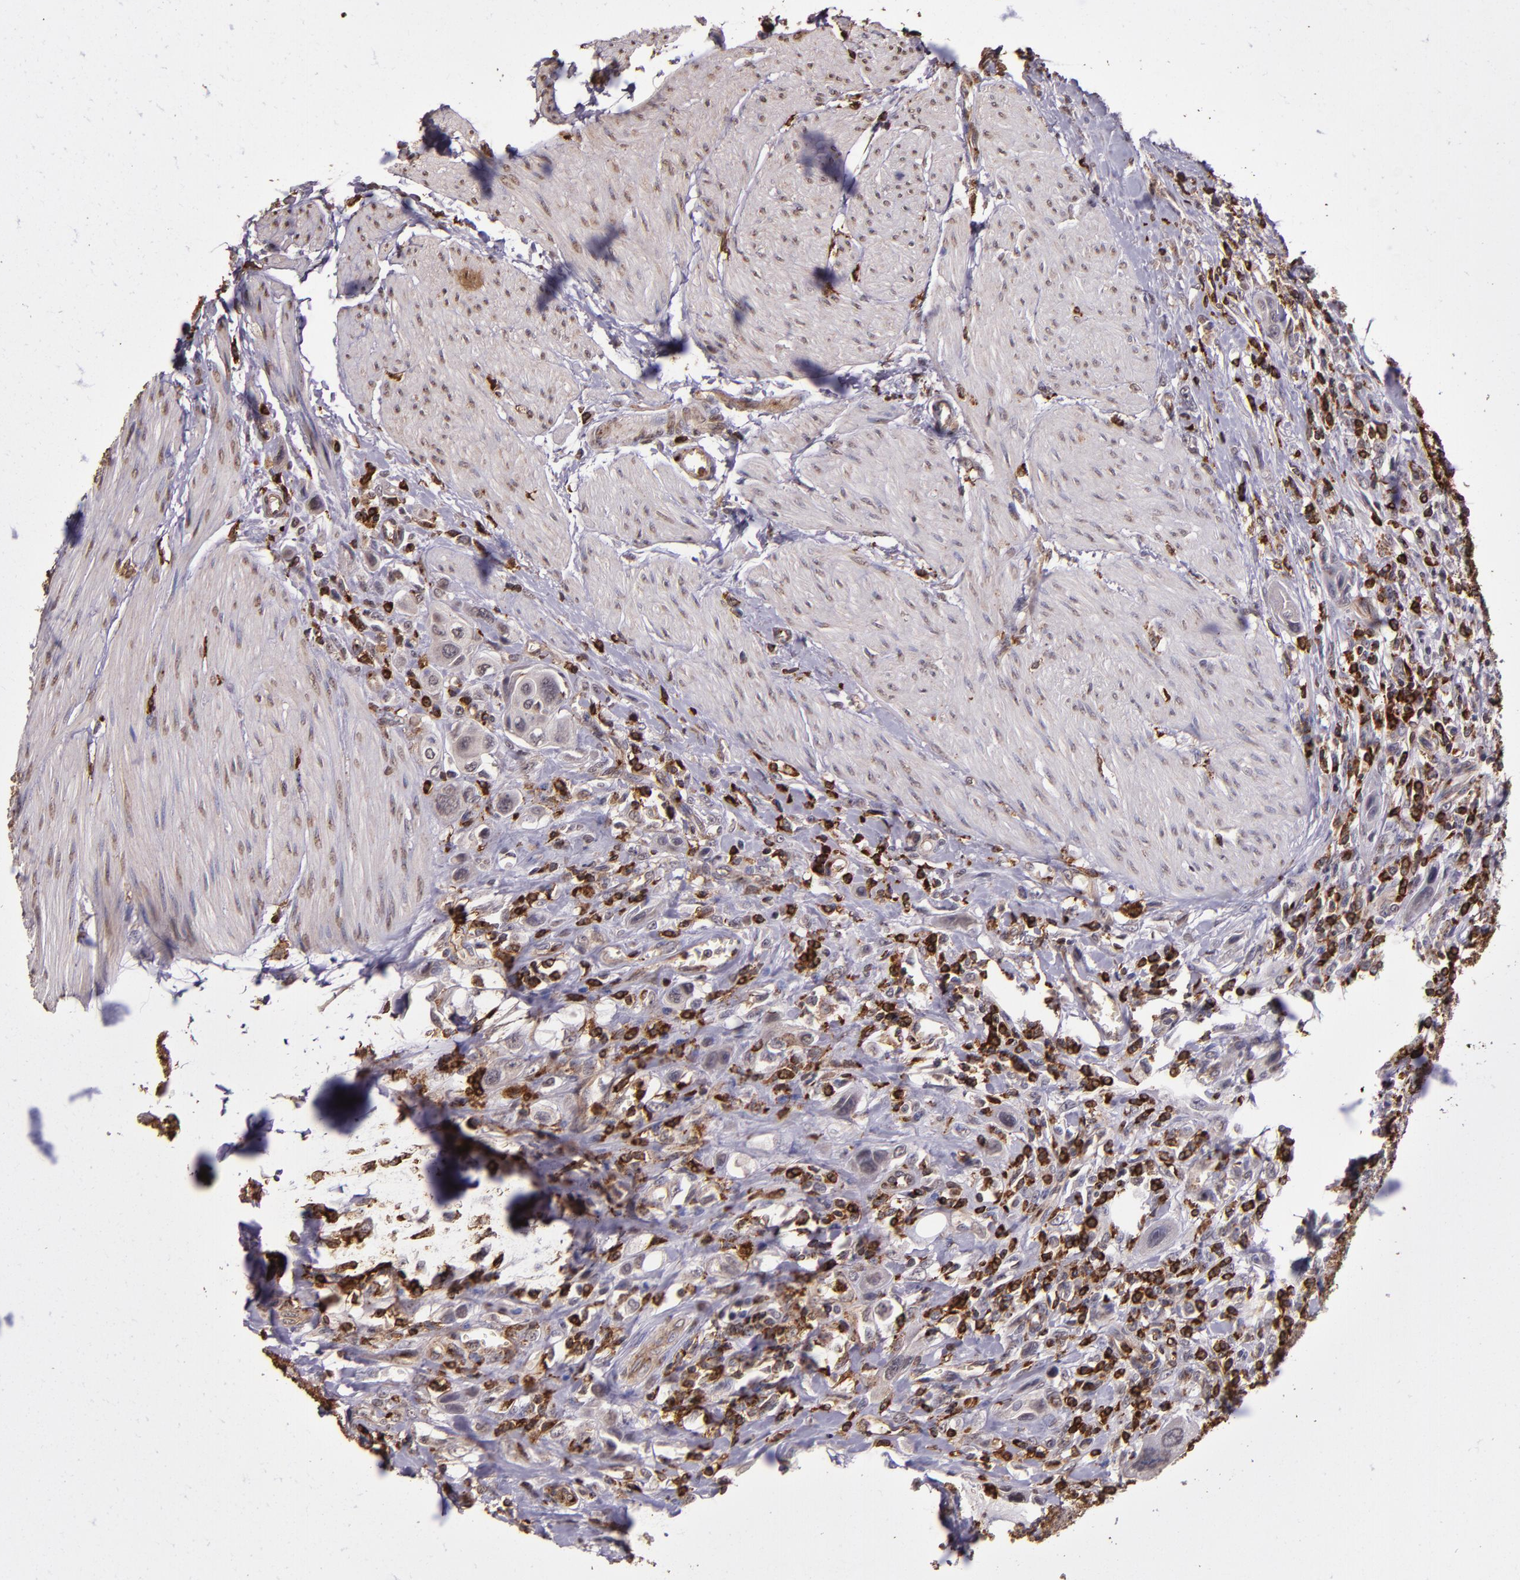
{"staining": {"intensity": "weak", "quantity": "<25%", "location": "cytoplasmic/membranous"}, "tissue": "urothelial cancer", "cell_type": "Tumor cells", "image_type": "cancer", "snomed": [{"axis": "morphology", "description": "Urothelial carcinoma, High grade"}, {"axis": "topography", "description": "Urinary bladder"}], "caption": "DAB immunohistochemical staining of human high-grade urothelial carcinoma exhibits no significant positivity in tumor cells. Brightfield microscopy of IHC stained with DAB (brown) and hematoxylin (blue), captured at high magnification.", "gene": "SLC2A3", "patient": {"sex": "male", "age": 50}}